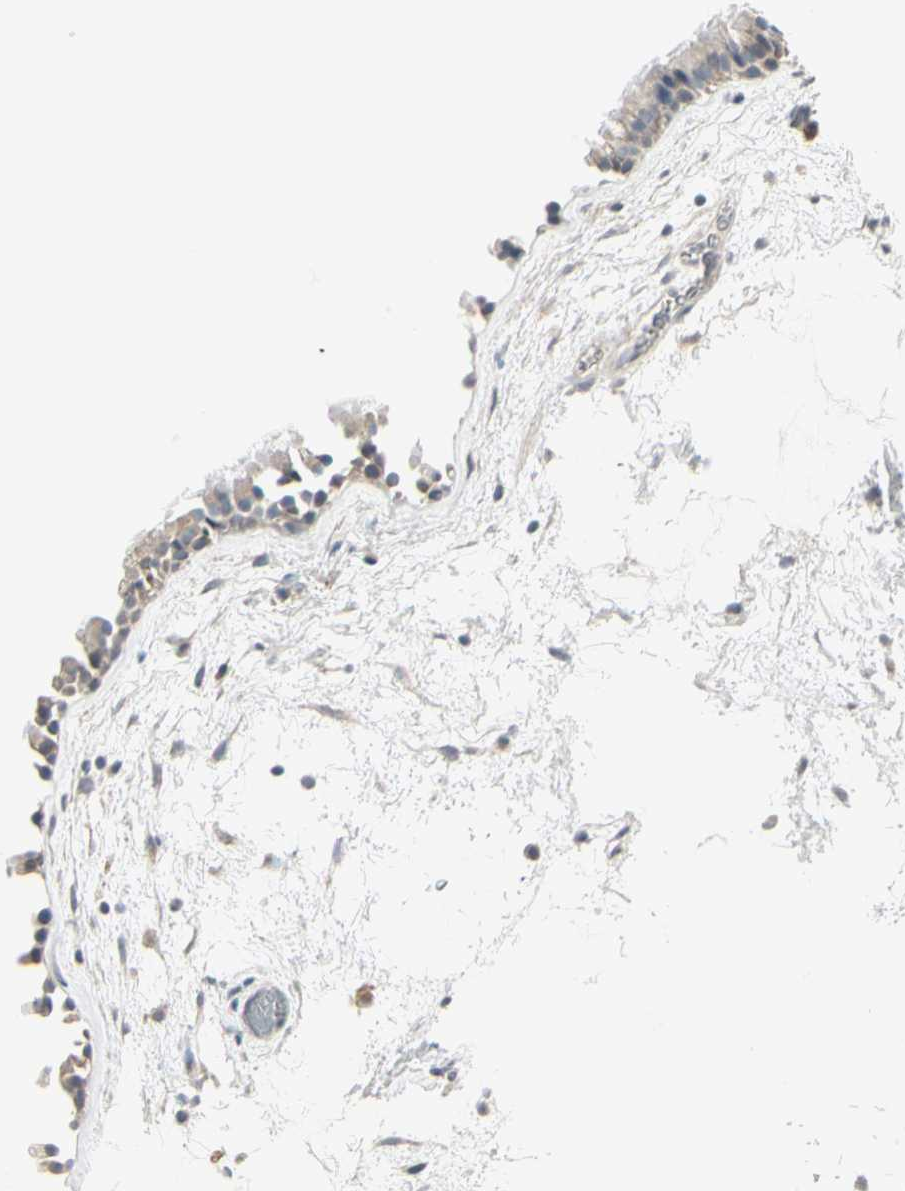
{"staining": {"intensity": "weak", "quantity": "25%-75%", "location": "cytoplasmic/membranous"}, "tissue": "nasopharynx", "cell_type": "Respiratory epithelial cells", "image_type": "normal", "snomed": [{"axis": "morphology", "description": "Normal tissue, NOS"}, {"axis": "morphology", "description": "Inflammation, NOS"}, {"axis": "topography", "description": "Nasopharynx"}], "caption": "Respiratory epithelial cells exhibit low levels of weak cytoplasmic/membranous expression in approximately 25%-75% of cells in benign human nasopharynx.", "gene": "DMPK", "patient": {"sex": "male", "age": 48}}